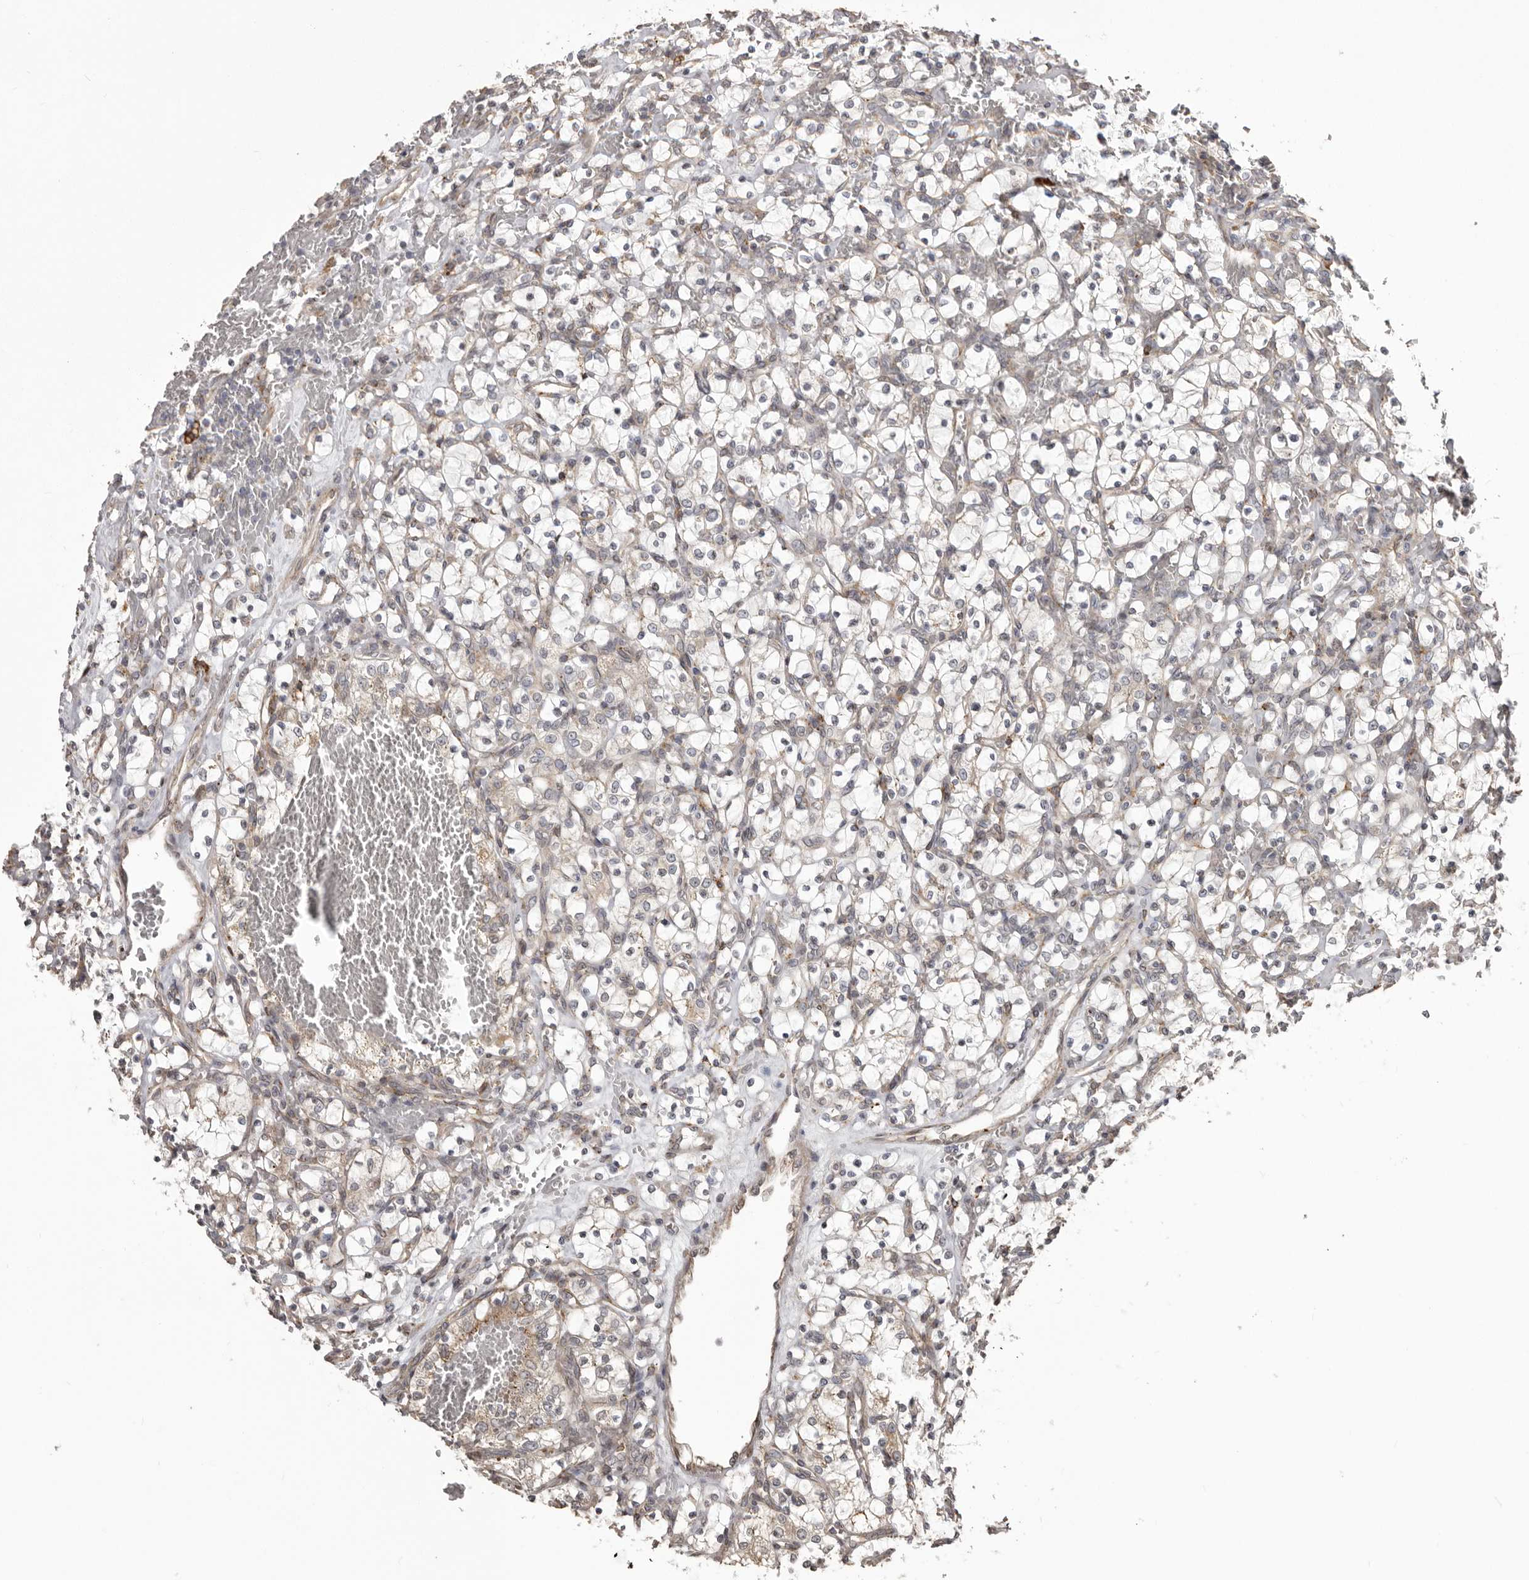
{"staining": {"intensity": "weak", "quantity": "<25%", "location": "cytoplasmic/membranous"}, "tissue": "renal cancer", "cell_type": "Tumor cells", "image_type": "cancer", "snomed": [{"axis": "morphology", "description": "Adenocarcinoma, NOS"}, {"axis": "topography", "description": "Kidney"}], "caption": "A histopathology image of adenocarcinoma (renal) stained for a protein shows no brown staining in tumor cells.", "gene": "NUP43", "patient": {"sex": "female", "age": 69}}